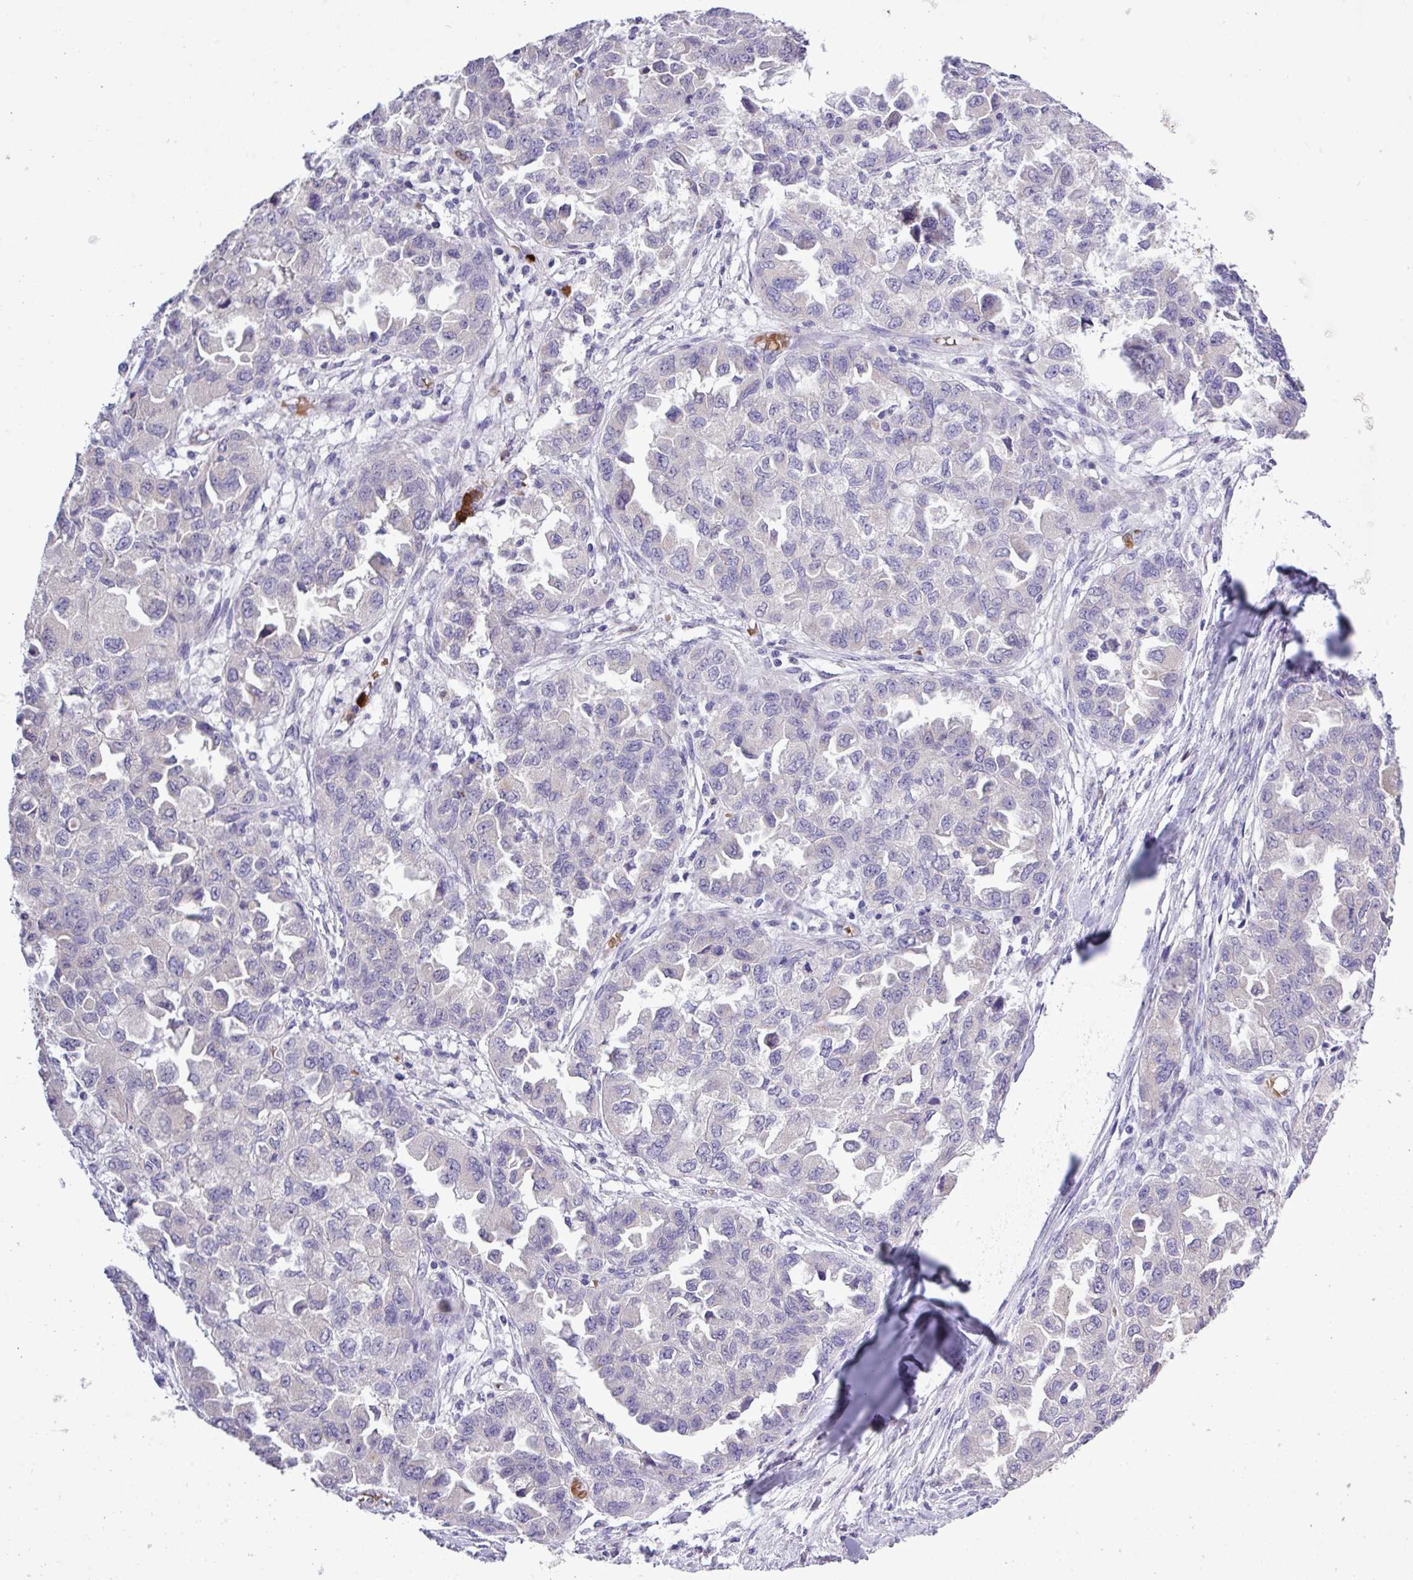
{"staining": {"intensity": "negative", "quantity": "none", "location": "none"}, "tissue": "ovarian cancer", "cell_type": "Tumor cells", "image_type": "cancer", "snomed": [{"axis": "morphology", "description": "Cystadenocarcinoma, serous, NOS"}, {"axis": "topography", "description": "Ovary"}], "caption": "Tumor cells are negative for protein expression in human ovarian cancer (serous cystadenocarcinoma). The staining is performed using DAB brown chromogen with nuclei counter-stained in using hematoxylin.", "gene": "MGAT4B", "patient": {"sex": "female", "age": 84}}